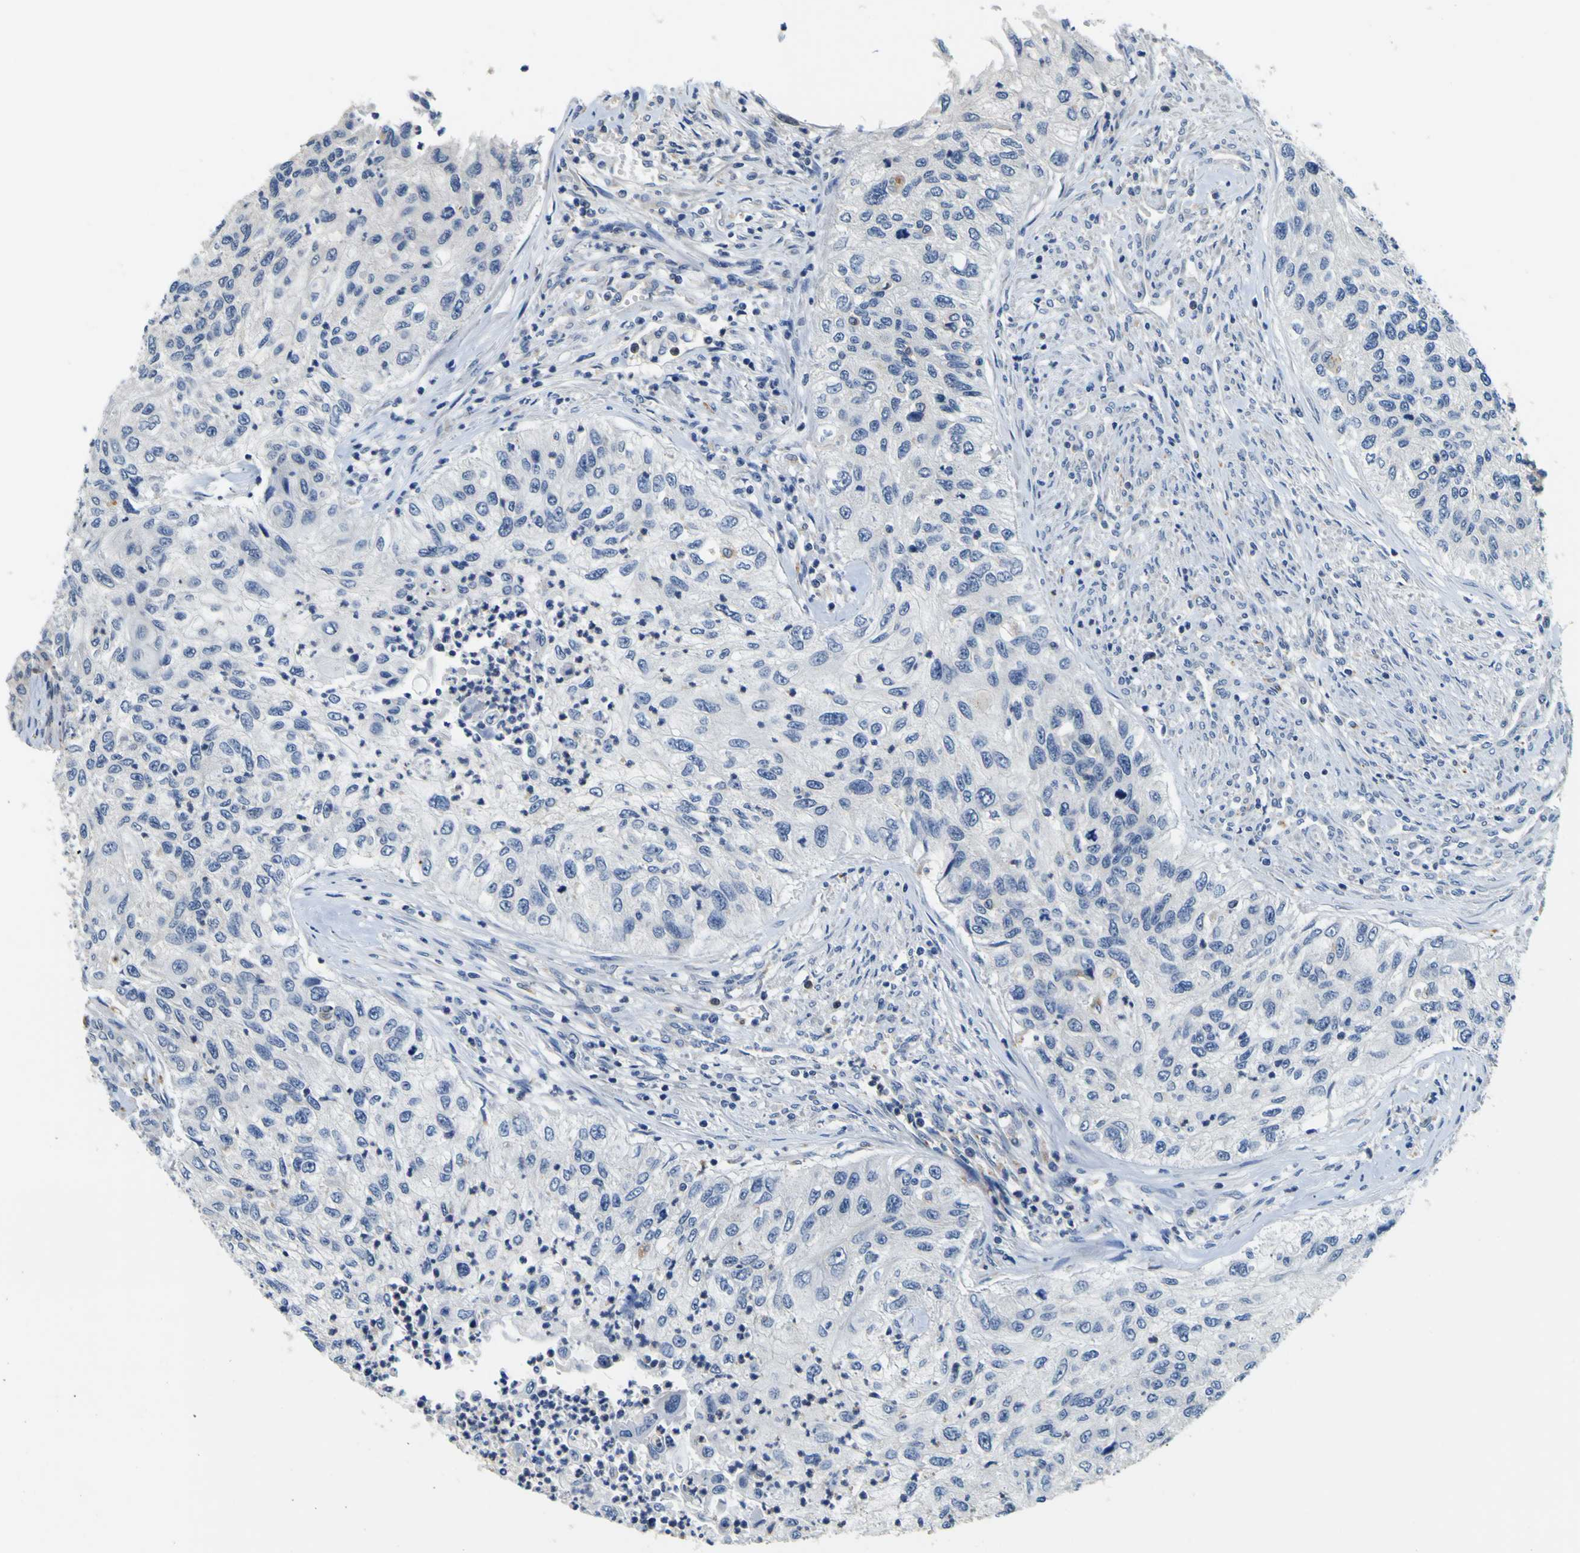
{"staining": {"intensity": "negative", "quantity": "none", "location": "none"}, "tissue": "urothelial cancer", "cell_type": "Tumor cells", "image_type": "cancer", "snomed": [{"axis": "morphology", "description": "Urothelial carcinoma, High grade"}, {"axis": "topography", "description": "Urinary bladder"}], "caption": "Tumor cells are negative for protein expression in human urothelial carcinoma (high-grade).", "gene": "TNIK", "patient": {"sex": "female", "age": 60}}